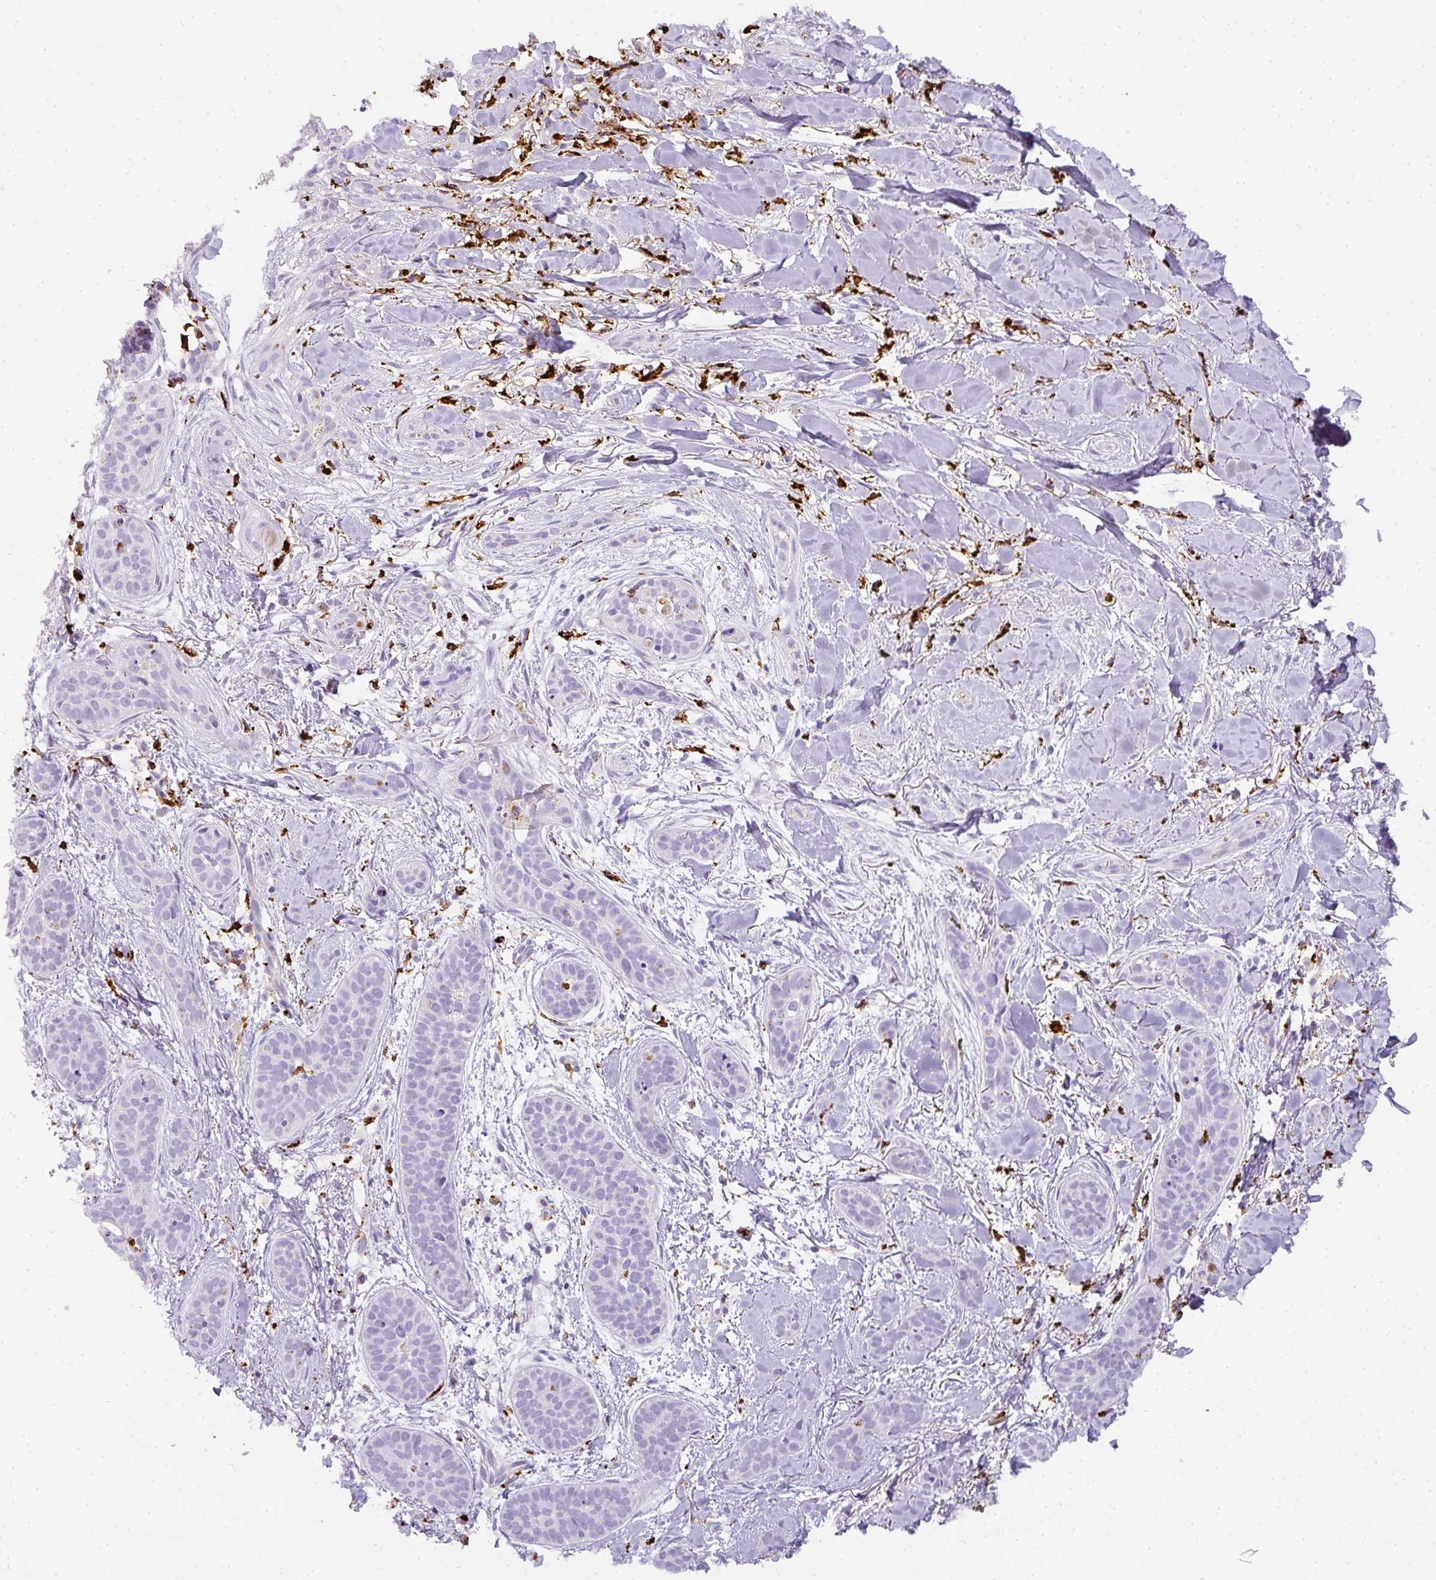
{"staining": {"intensity": "negative", "quantity": "none", "location": "none"}, "tissue": "skin cancer", "cell_type": "Tumor cells", "image_type": "cancer", "snomed": [{"axis": "morphology", "description": "Basal cell carcinoma"}, {"axis": "topography", "description": "Skin"}], "caption": "Tumor cells show no significant expression in skin cancer.", "gene": "MMACHC", "patient": {"sex": "male", "age": 52}}